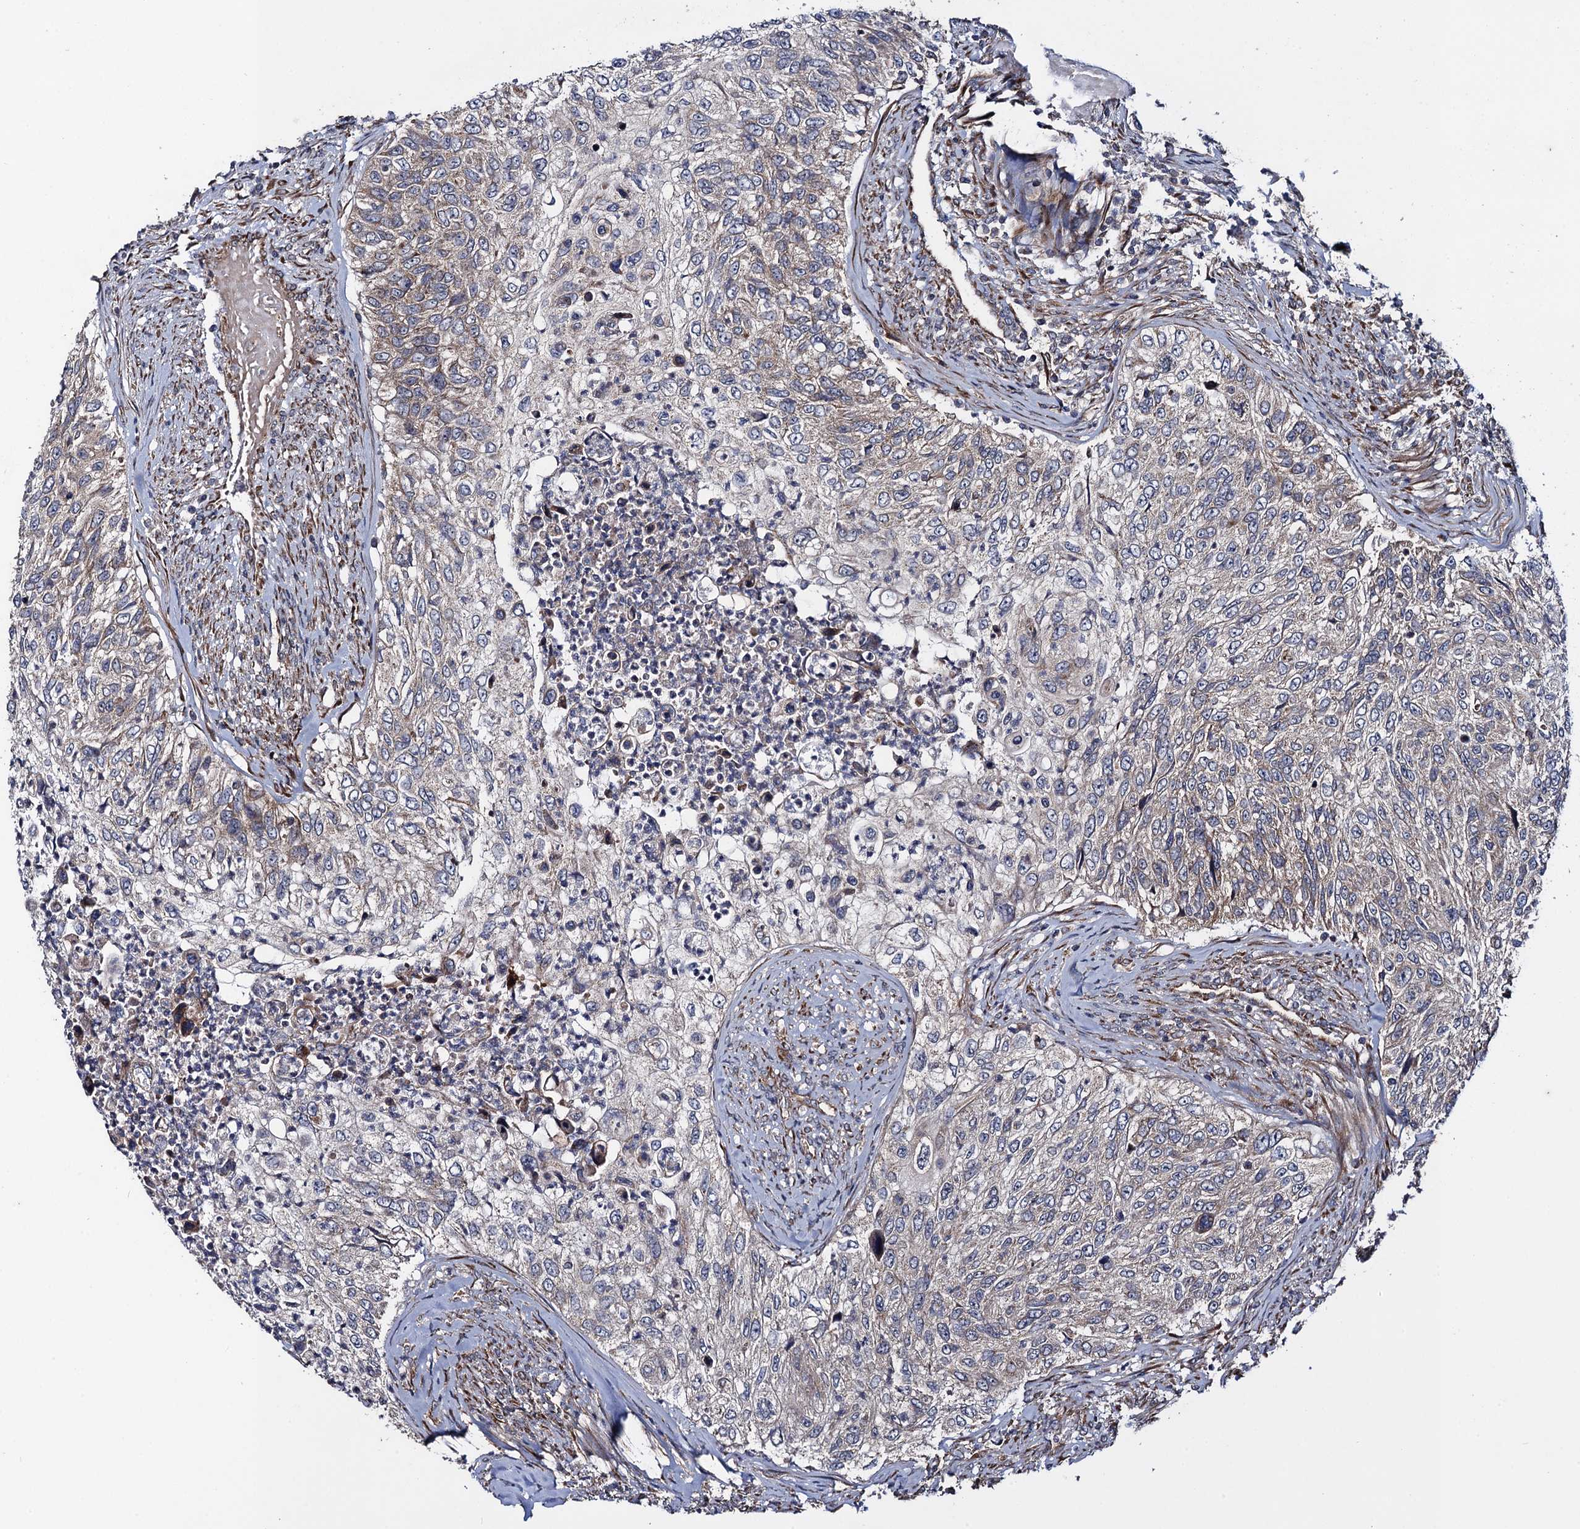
{"staining": {"intensity": "weak", "quantity": "25%-75%", "location": "cytoplasmic/membranous"}, "tissue": "urothelial cancer", "cell_type": "Tumor cells", "image_type": "cancer", "snomed": [{"axis": "morphology", "description": "Urothelial carcinoma, High grade"}, {"axis": "topography", "description": "Urinary bladder"}], "caption": "Immunohistochemistry (IHC) of high-grade urothelial carcinoma demonstrates low levels of weak cytoplasmic/membranous expression in about 25%-75% of tumor cells.", "gene": "HAUS1", "patient": {"sex": "female", "age": 60}}